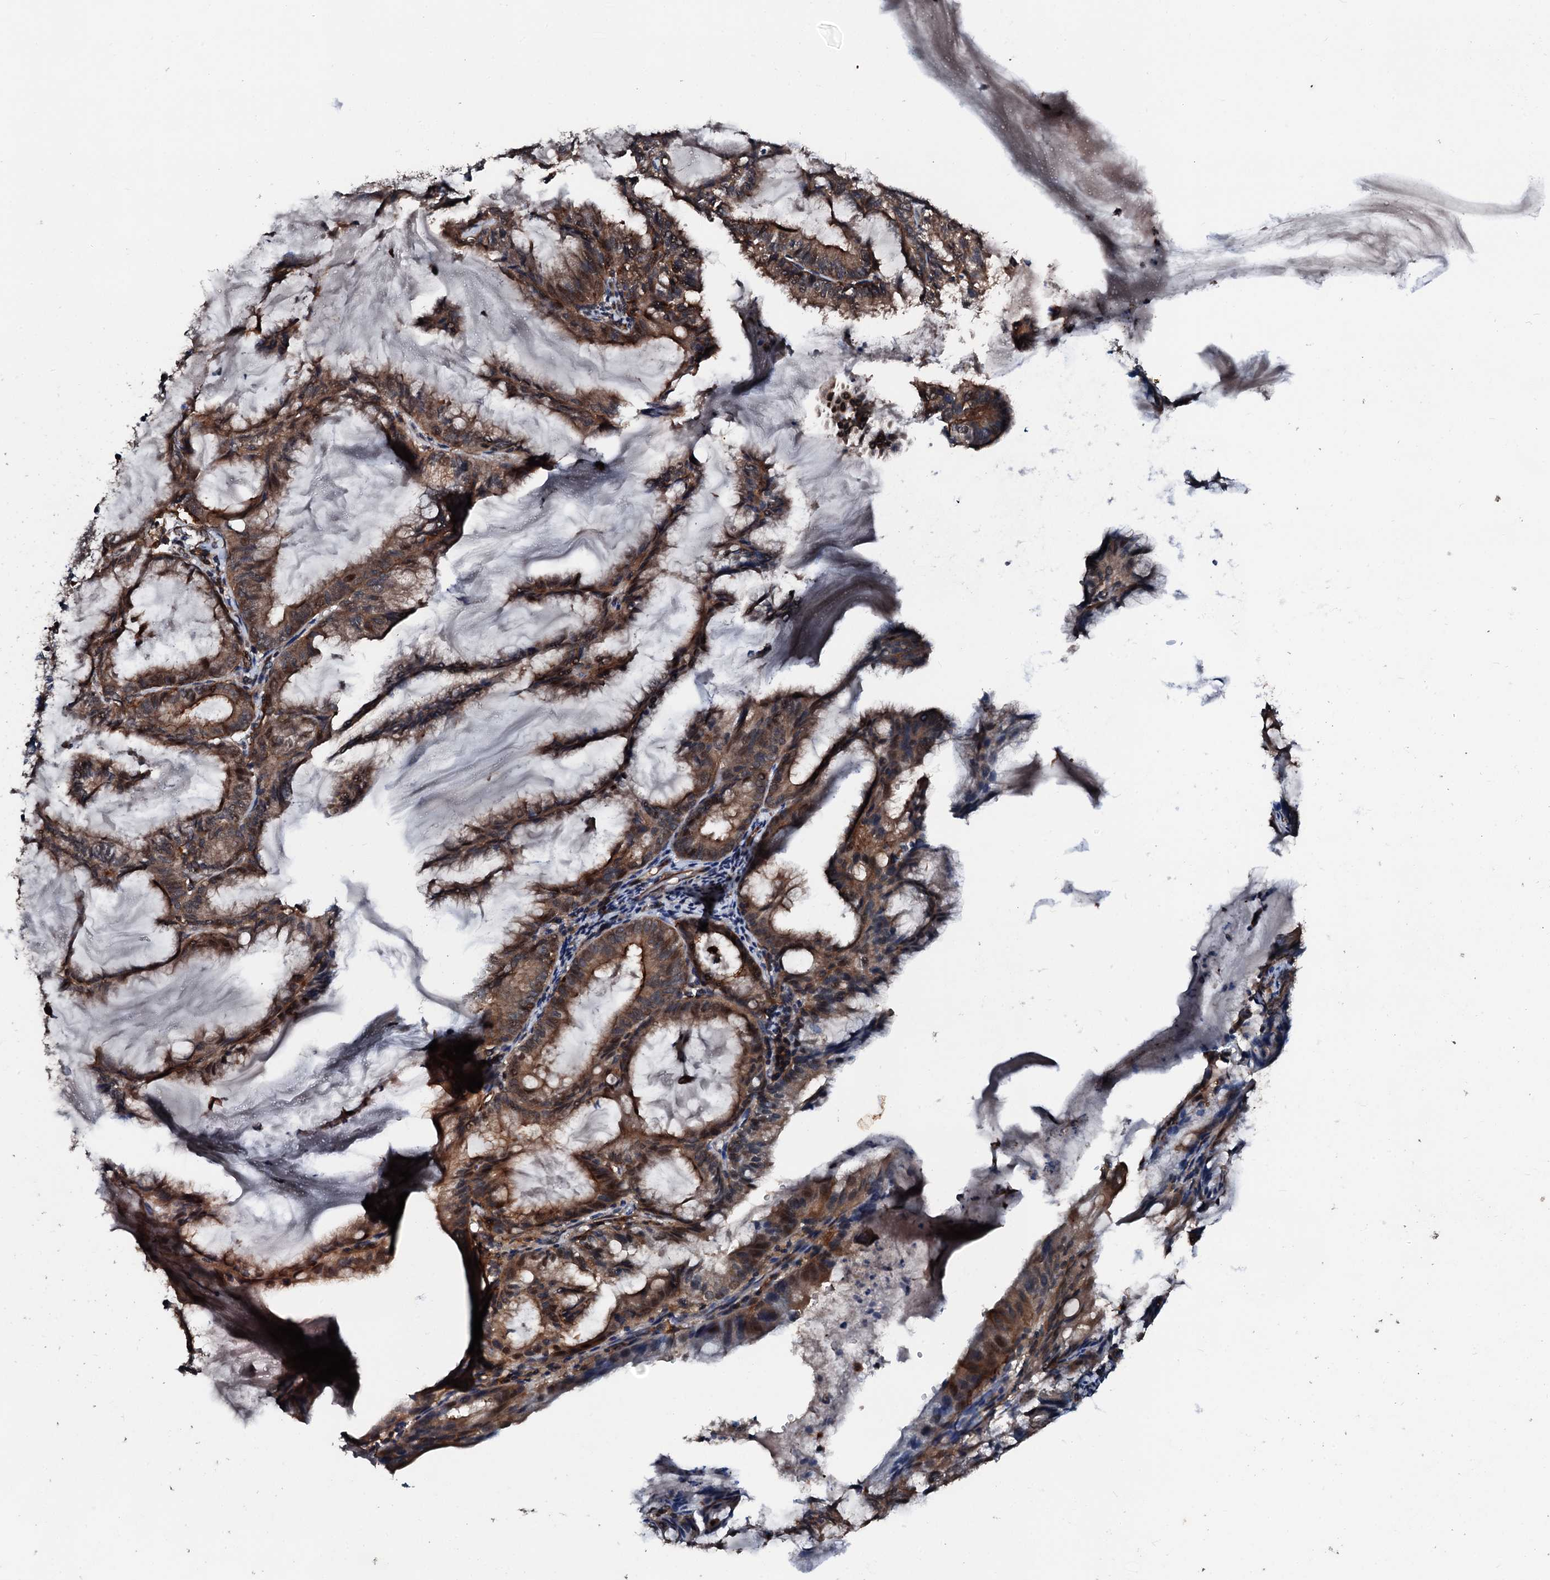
{"staining": {"intensity": "moderate", "quantity": ">75%", "location": "cytoplasmic/membranous"}, "tissue": "endometrial cancer", "cell_type": "Tumor cells", "image_type": "cancer", "snomed": [{"axis": "morphology", "description": "Adenocarcinoma, NOS"}, {"axis": "topography", "description": "Endometrium"}], "caption": "Immunohistochemical staining of human endometrial cancer (adenocarcinoma) exhibits medium levels of moderate cytoplasmic/membranous positivity in about >75% of tumor cells. (DAB IHC with brightfield microscopy, high magnification).", "gene": "FGD4", "patient": {"sex": "female", "age": 86}}